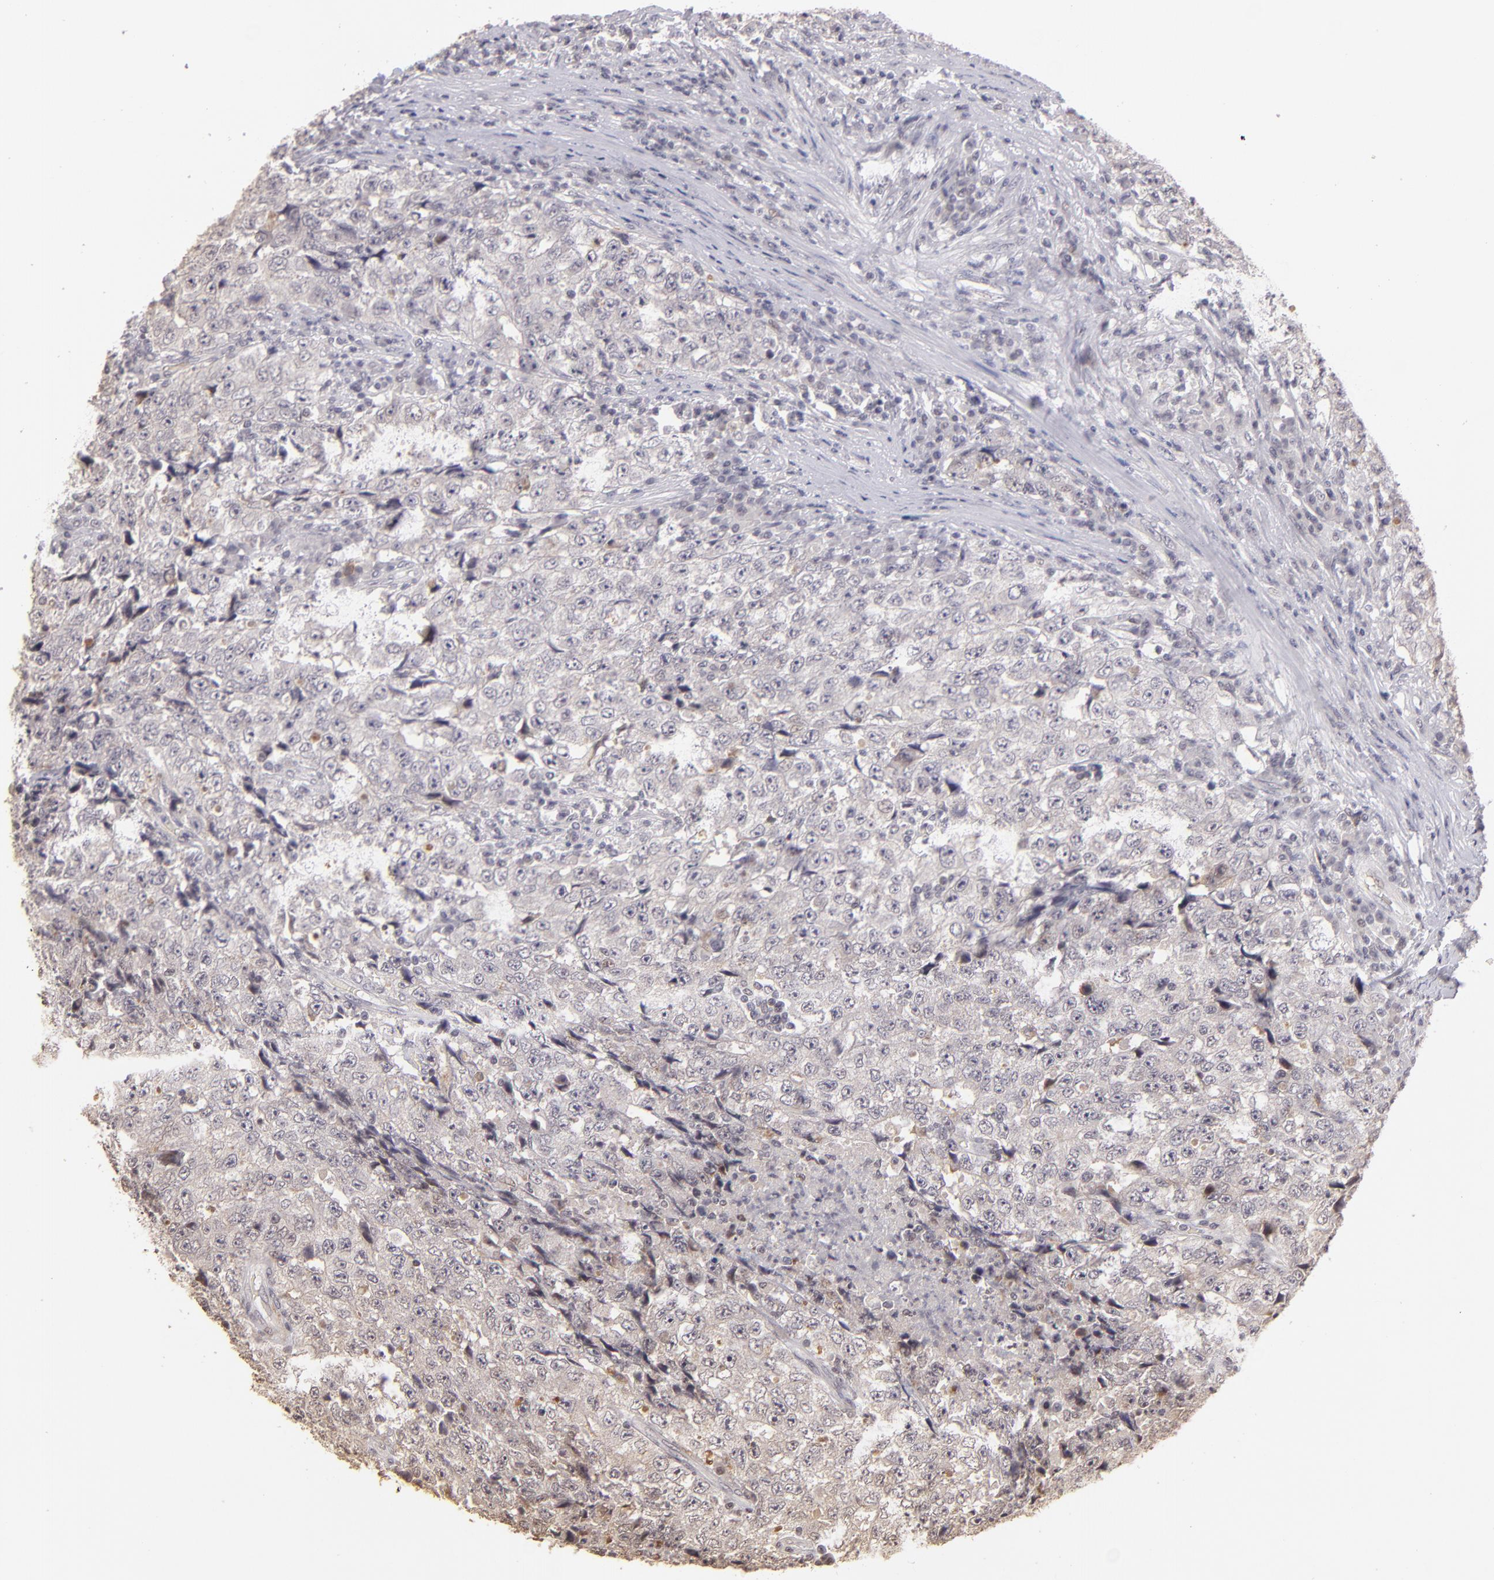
{"staining": {"intensity": "negative", "quantity": "none", "location": "none"}, "tissue": "testis cancer", "cell_type": "Tumor cells", "image_type": "cancer", "snomed": [{"axis": "morphology", "description": "Necrosis, NOS"}, {"axis": "morphology", "description": "Carcinoma, Embryonal, NOS"}, {"axis": "topography", "description": "Testis"}], "caption": "Protein analysis of testis embryonal carcinoma demonstrates no significant expression in tumor cells.", "gene": "RARB", "patient": {"sex": "male", "age": 19}}